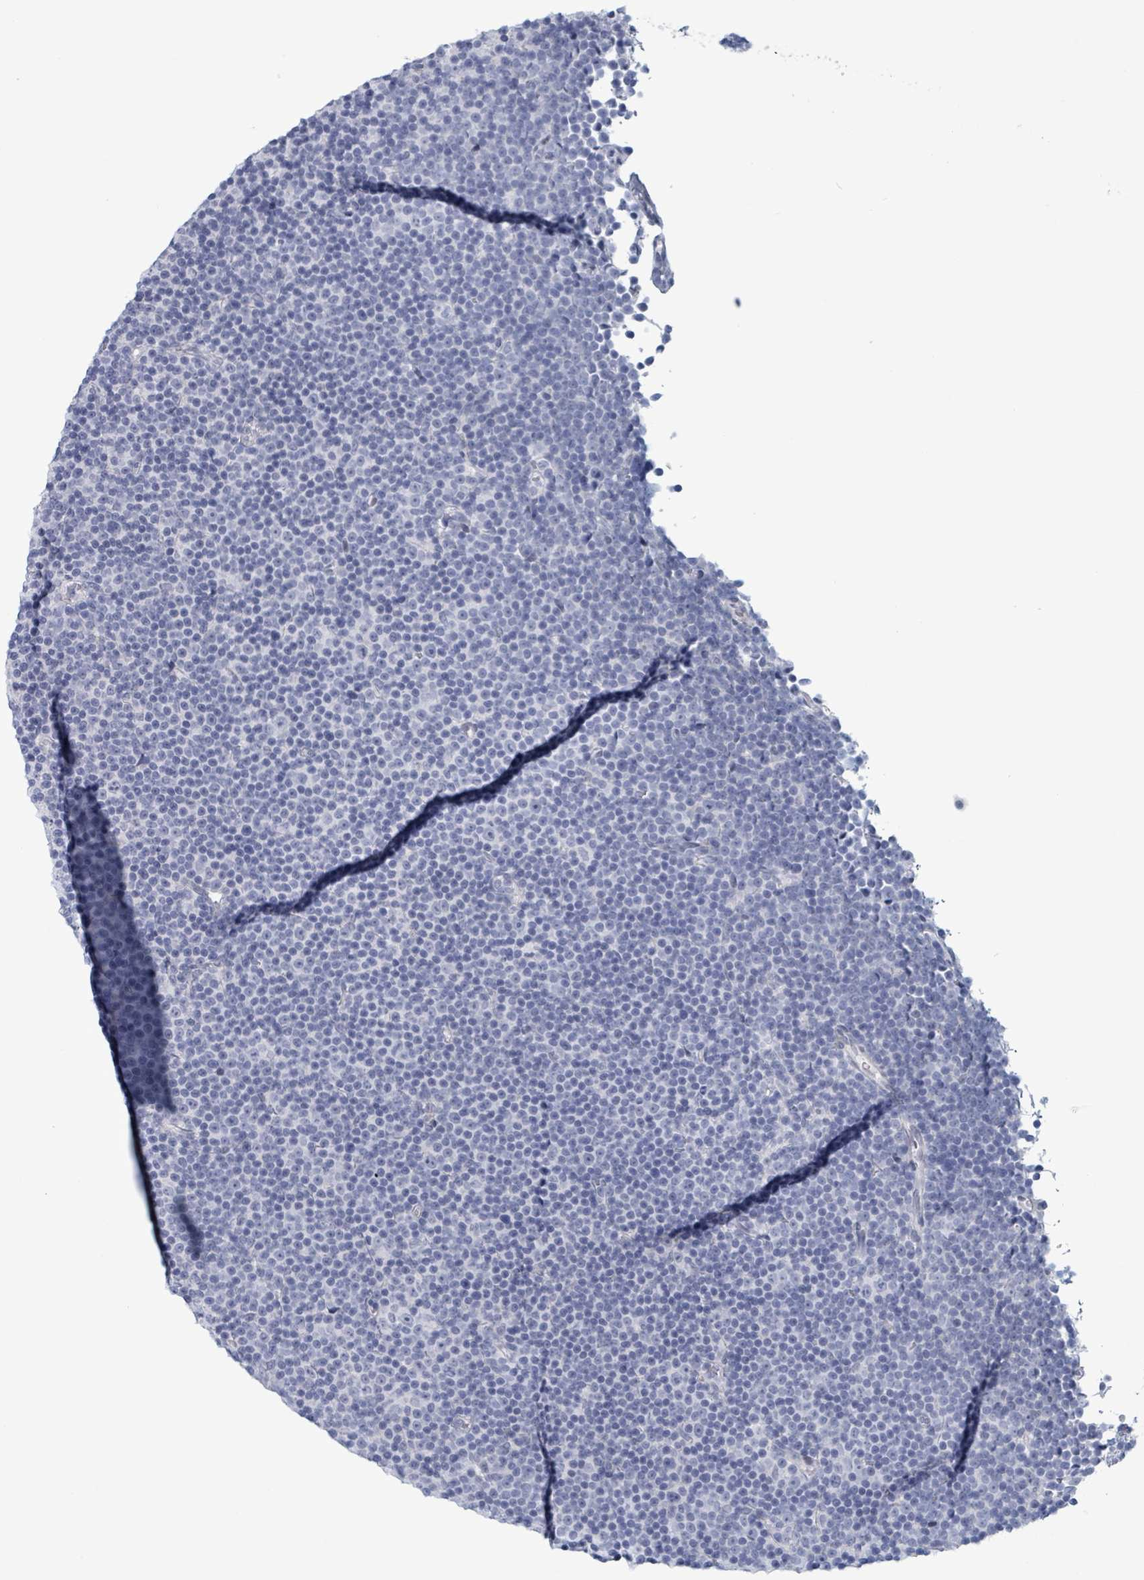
{"staining": {"intensity": "negative", "quantity": "none", "location": "none"}, "tissue": "lymphoma", "cell_type": "Tumor cells", "image_type": "cancer", "snomed": [{"axis": "morphology", "description": "Malignant lymphoma, non-Hodgkin's type, Low grade"}, {"axis": "topography", "description": "Lymph node"}], "caption": "Human low-grade malignant lymphoma, non-Hodgkin's type stained for a protein using immunohistochemistry exhibits no expression in tumor cells.", "gene": "ZNF771", "patient": {"sex": "female", "age": 67}}